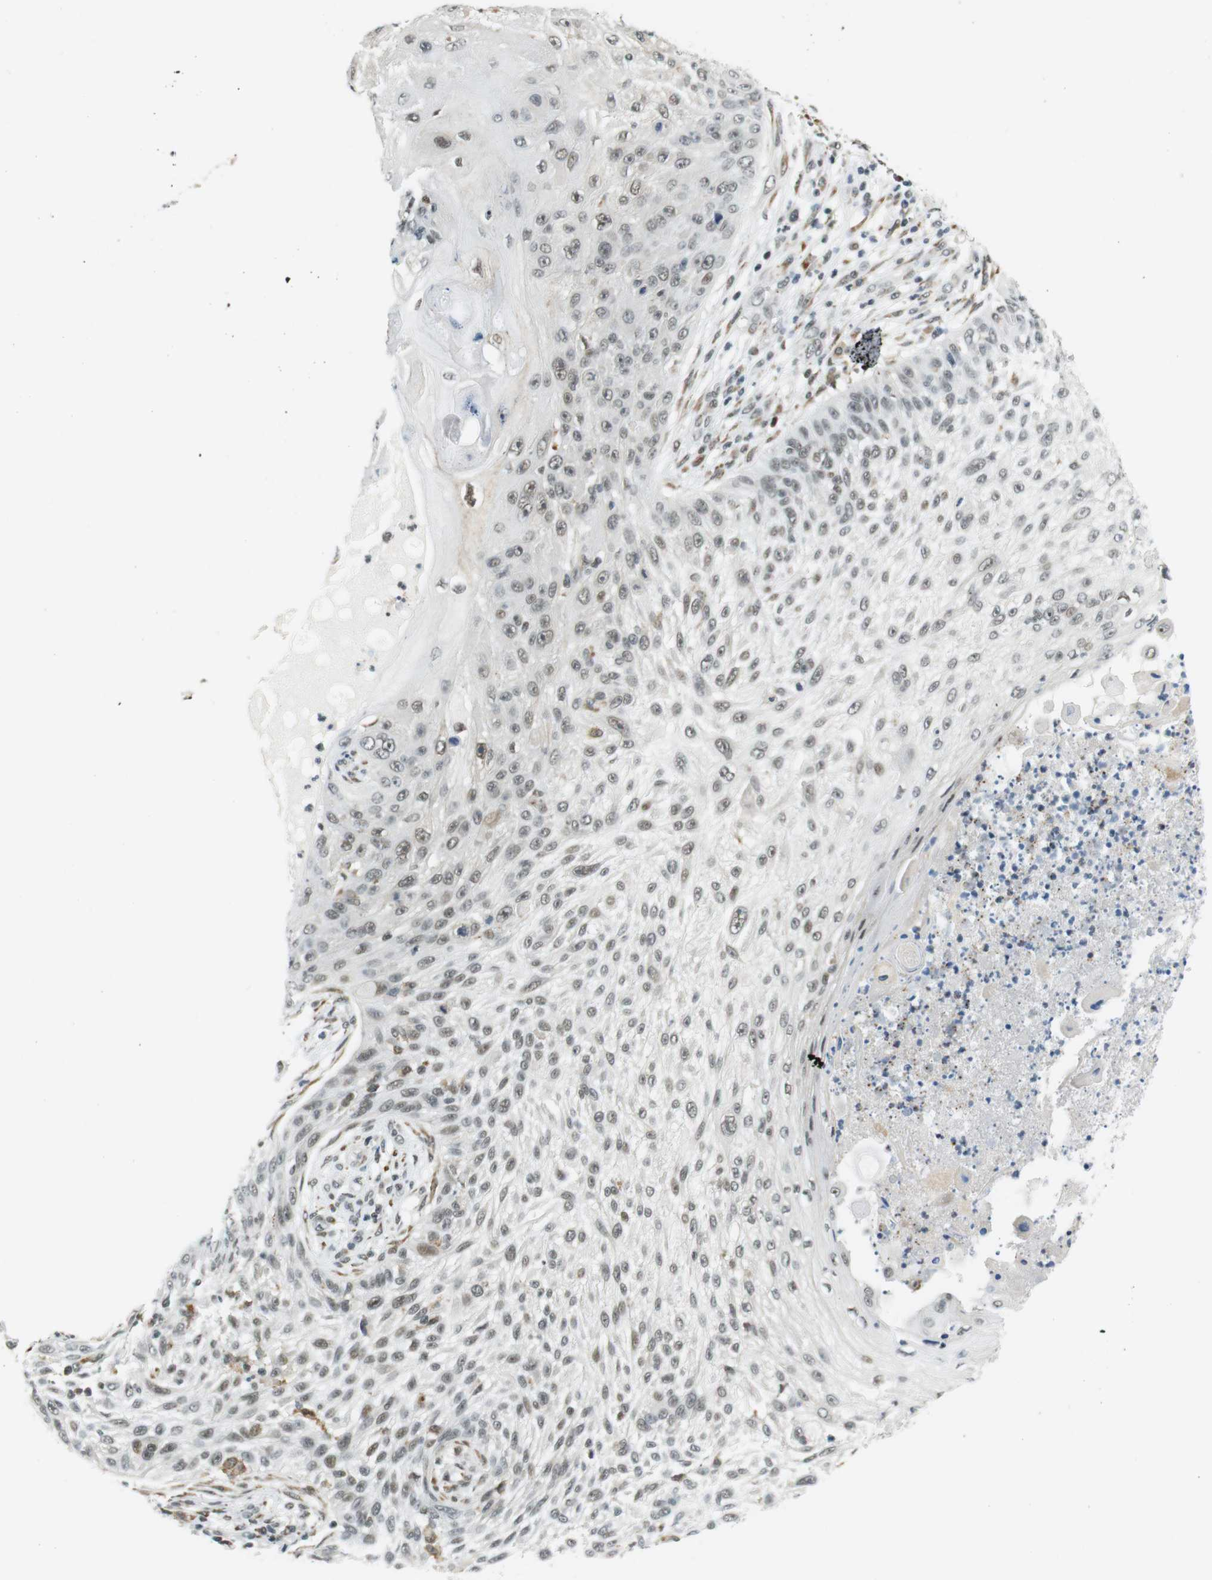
{"staining": {"intensity": "weak", "quantity": "25%-75%", "location": "nuclear"}, "tissue": "skin cancer", "cell_type": "Tumor cells", "image_type": "cancer", "snomed": [{"axis": "morphology", "description": "Squamous cell carcinoma, NOS"}, {"axis": "topography", "description": "Skin"}], "caption": "A brown stain shows weak nuclear expression of a protein in squamous cell carcinoma (skin) tumor cells.", "gene": "RNF38", "patient": {"sex": "female", "age": 80}}